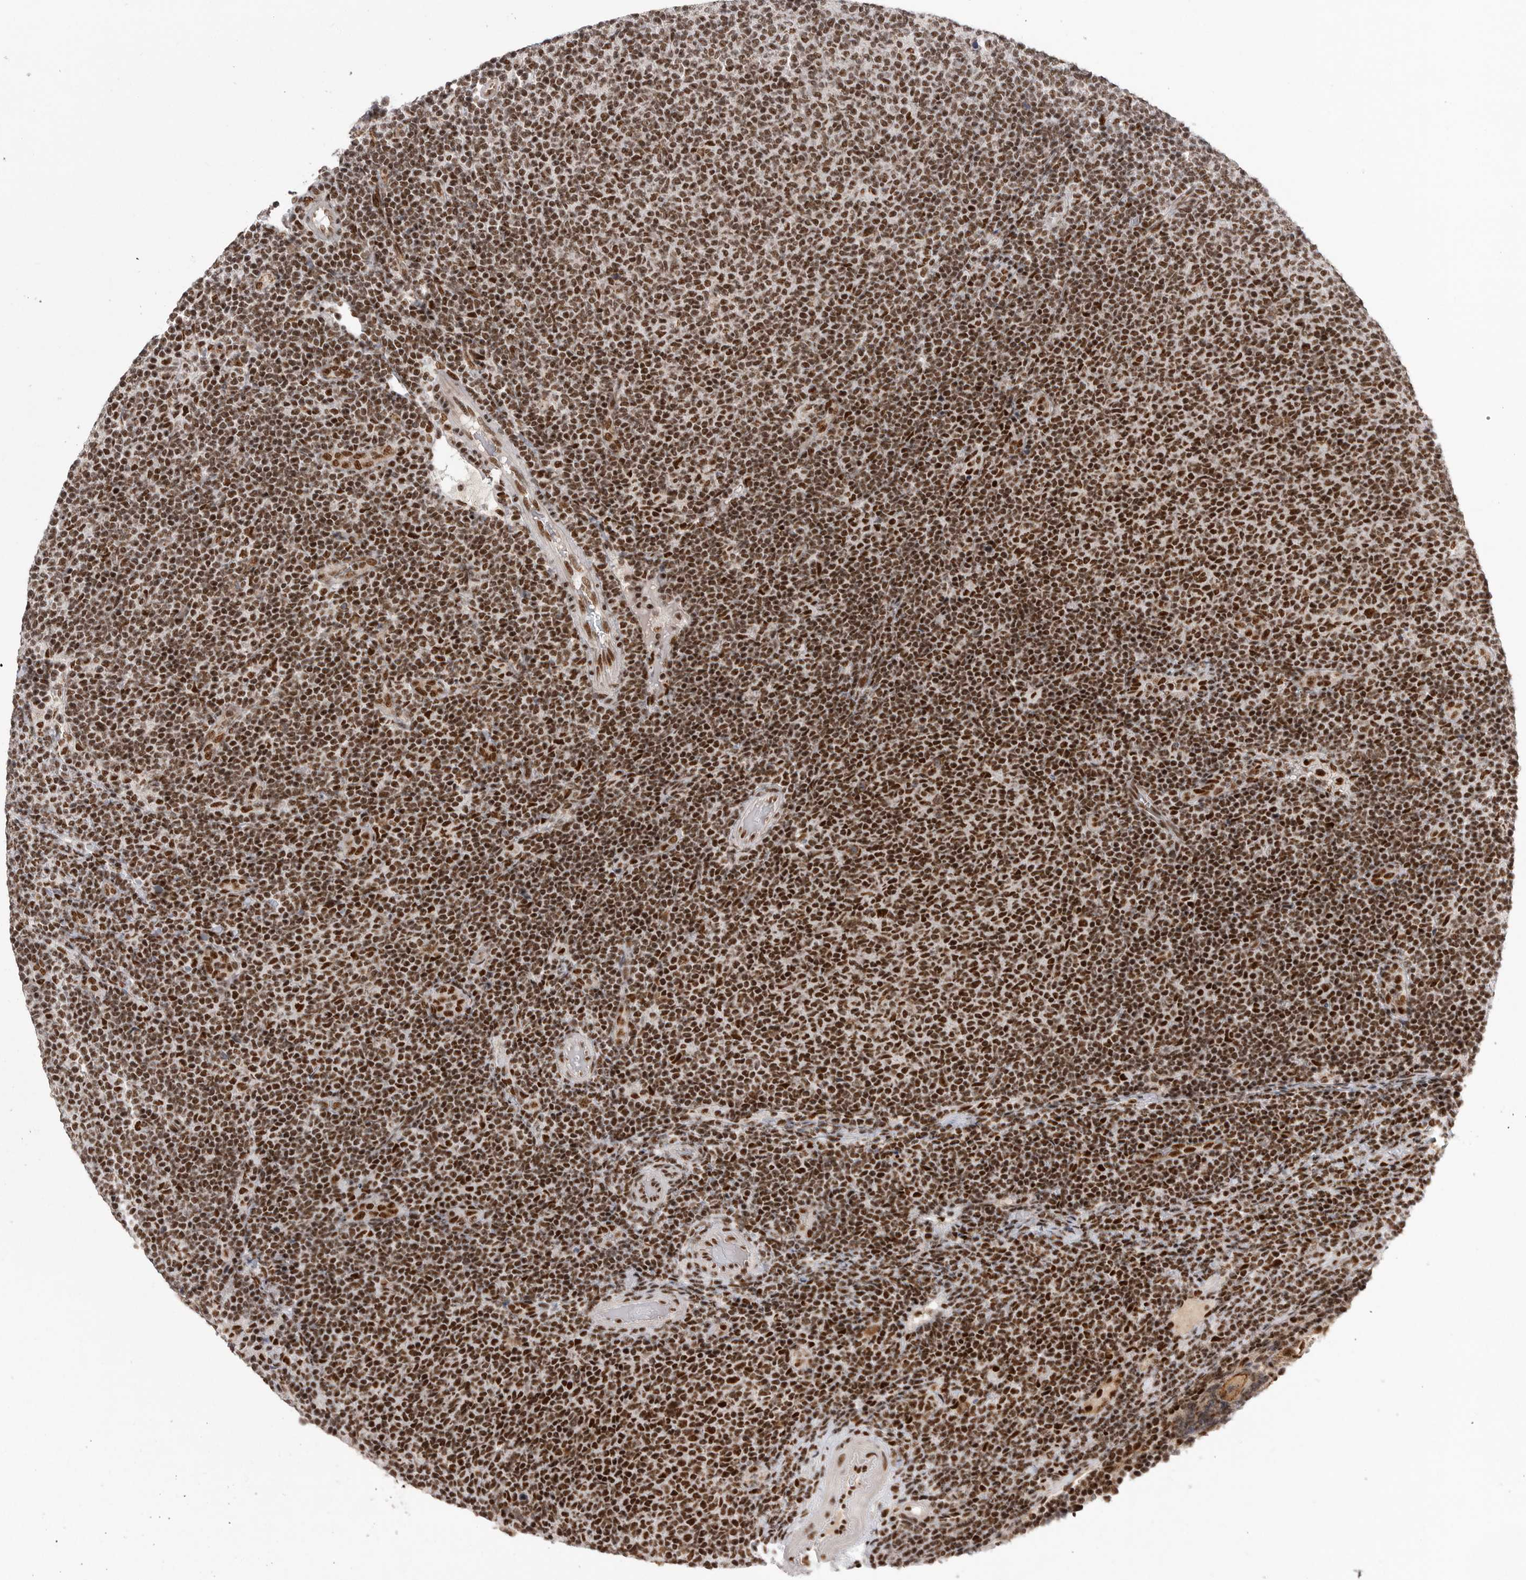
{"staining": {"intensity": "strong", "quantity": ">75%", "location": "nuclear"}, "tissue": "lymphoma", "cell_type": "Tumor cells", "image_type": "cancer", "snomed": [{"axis": "morphology", "description": "Malignant lymphoma, non-Hodgkin's type, Low grade"}, {"axis": "topography", "description": "Lymph node"}], "caption": "Immunohistochemical staining of malignant lymphoma, non-Hodgkin's type (low-grade) reveals strong nuclear protein expression in about >75% of tumor cells.", "gene": "PPP1R8", "patient": {"sex": "male", "age": 66}}